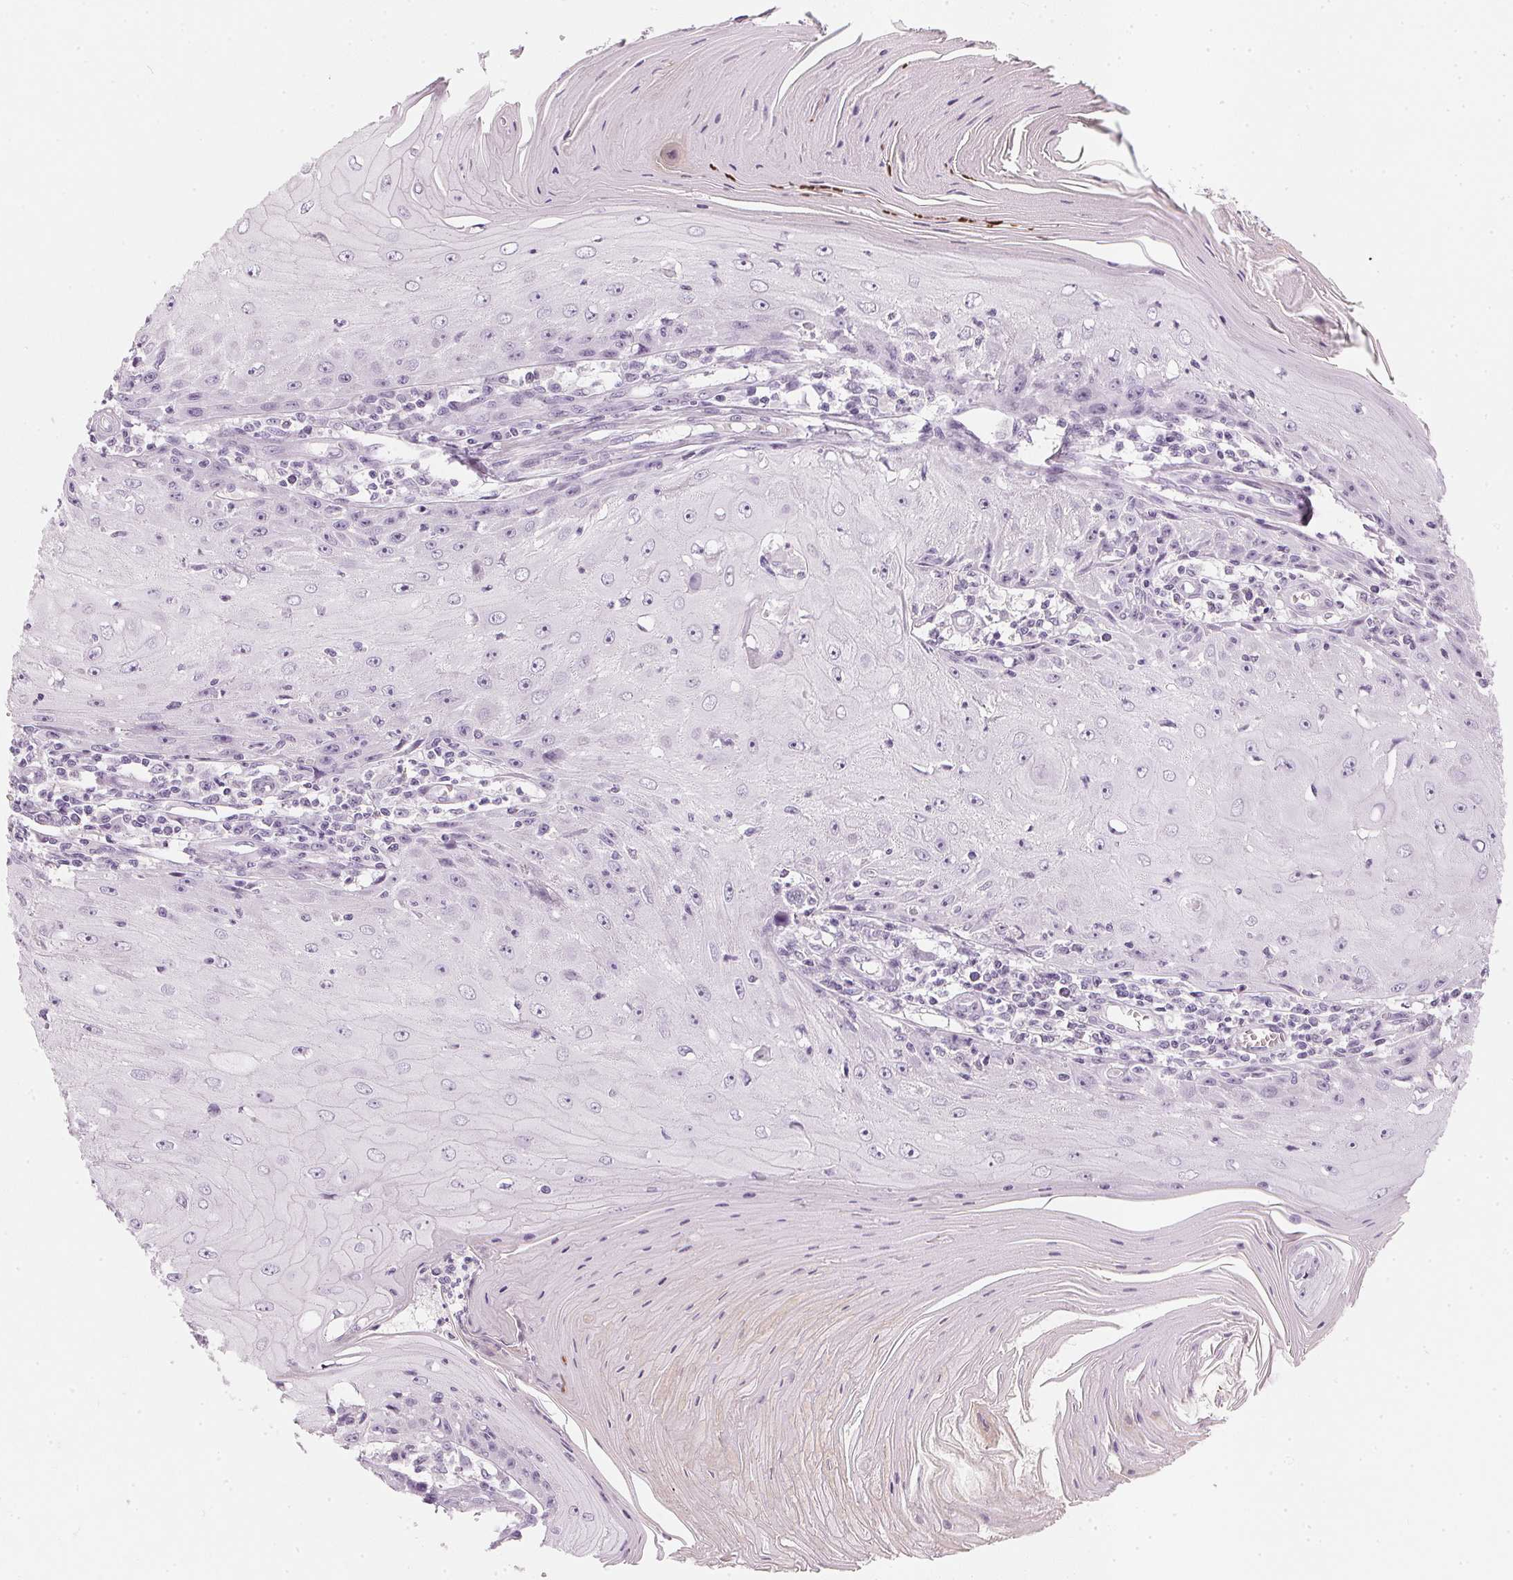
{"staining": {"intensity": "negative", "quantity": "none", "location": "none"}, "tissue": "skin cancer", "cell_type": "Tumor cells", "image_type": "cancer", "snomed": [{"axis": "morphology", "description": "Squamous cell carcinoma, NOS"}, {"axis": "topography", "description": "Skin"}], "caption": "Tumor cells show no significant protein positivity in skin squamous cell carcinoma.", "gene": "CHST4", "patient": {"sex": "female", "age": 73}}